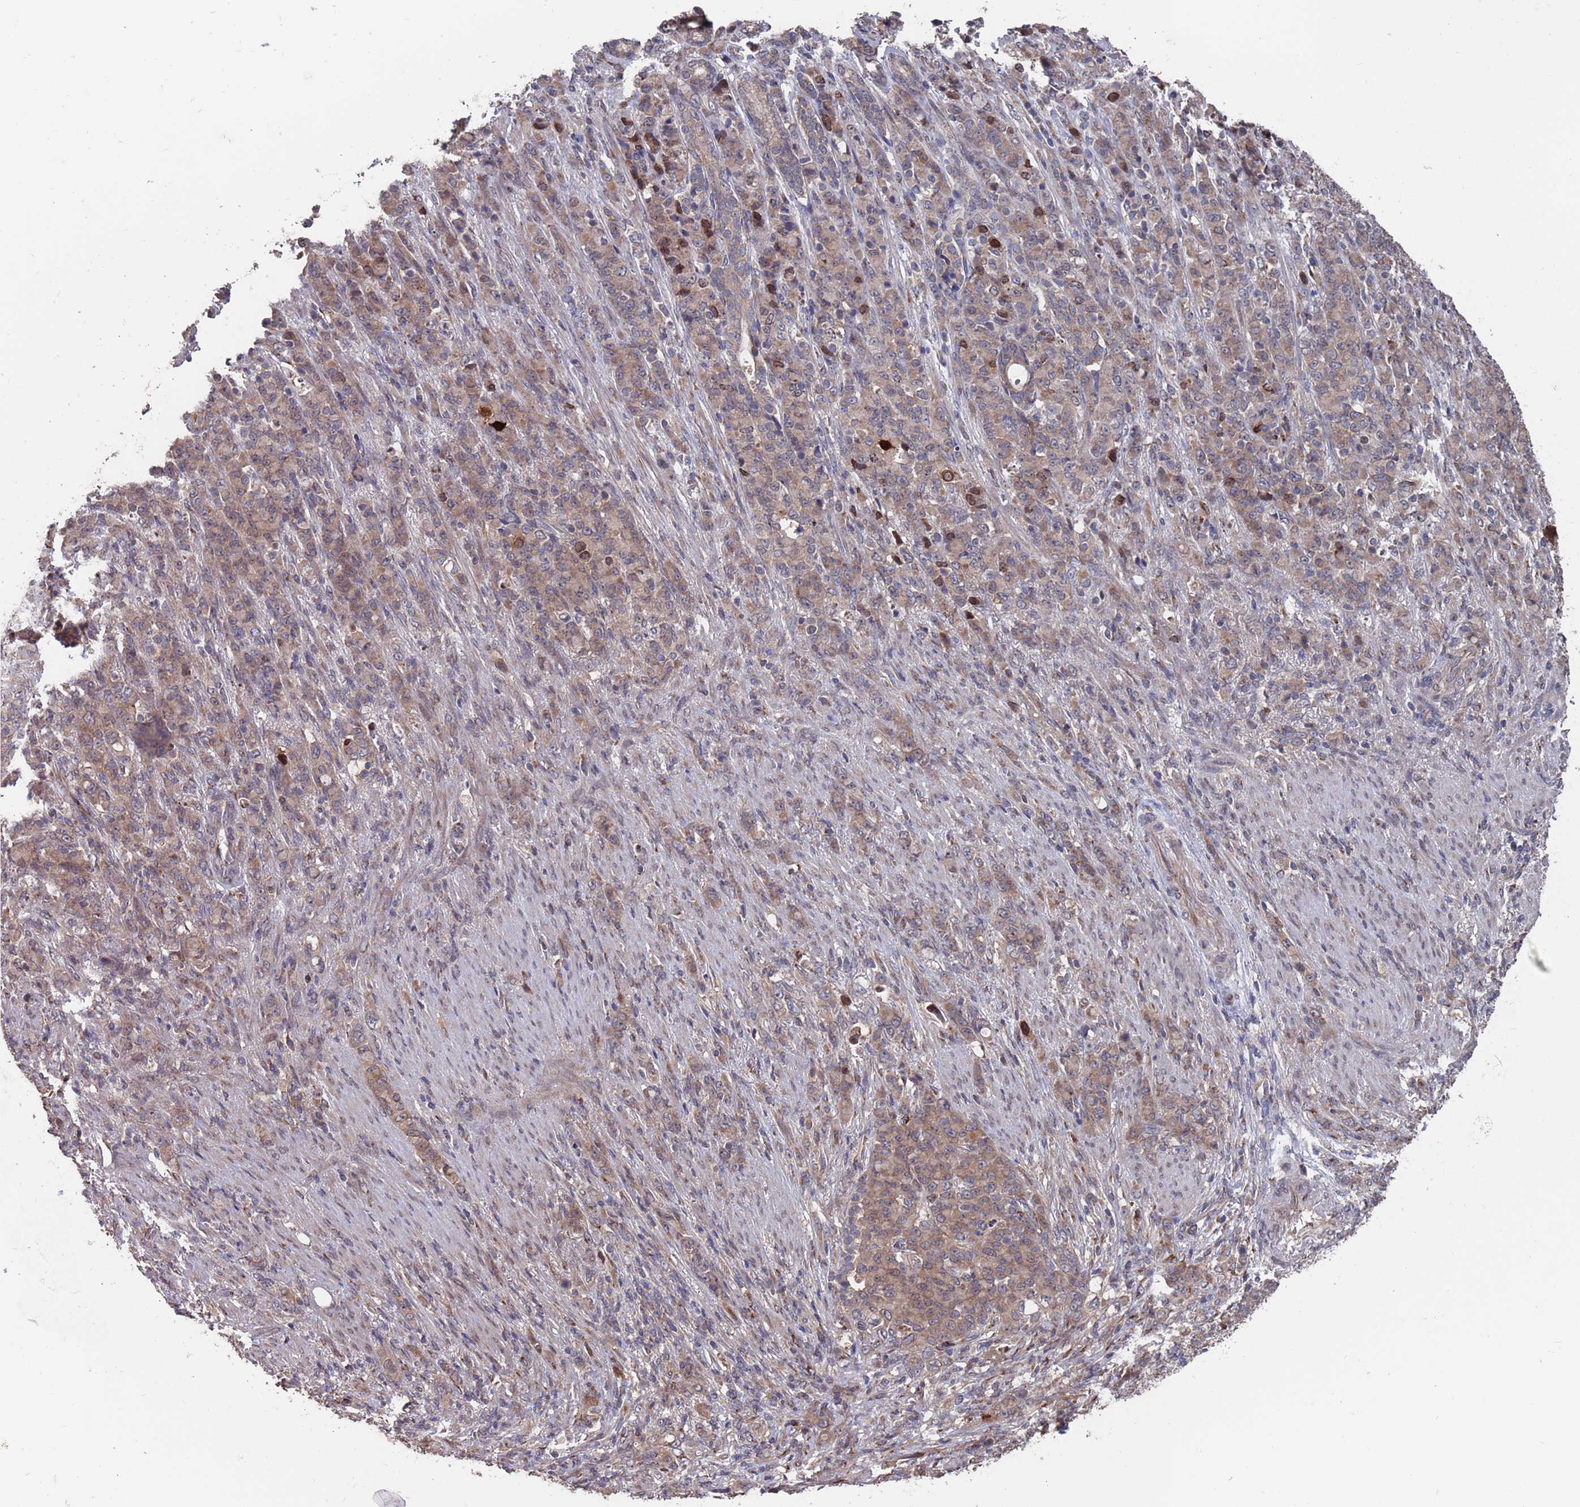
{"staining": {"intensity": "weak", "quantity": ">75%", "location": "cytoplasmic/membranous"}, "tissue": "stomach cancer", "cell_type": "Tumor cells", "image_type": "cancer", "snomed": [{"axis": "morphology", "description": "Adenocarcinoma, NOS"}, {"axis": "topography", "description": "Stomach"}], "caption": "High-magnification brightfield microscopy of stomach cancer stained with DAB (3,3'-diaminobenzidine) (brown) and counterstained with hematoxylin (blue). tumor cells exhibit weak cytoplasmic/membranous expression is identified in approximately>75% of cells.", "gene": "UNC45A", "patient": {"sex": "female", "age": 79}}